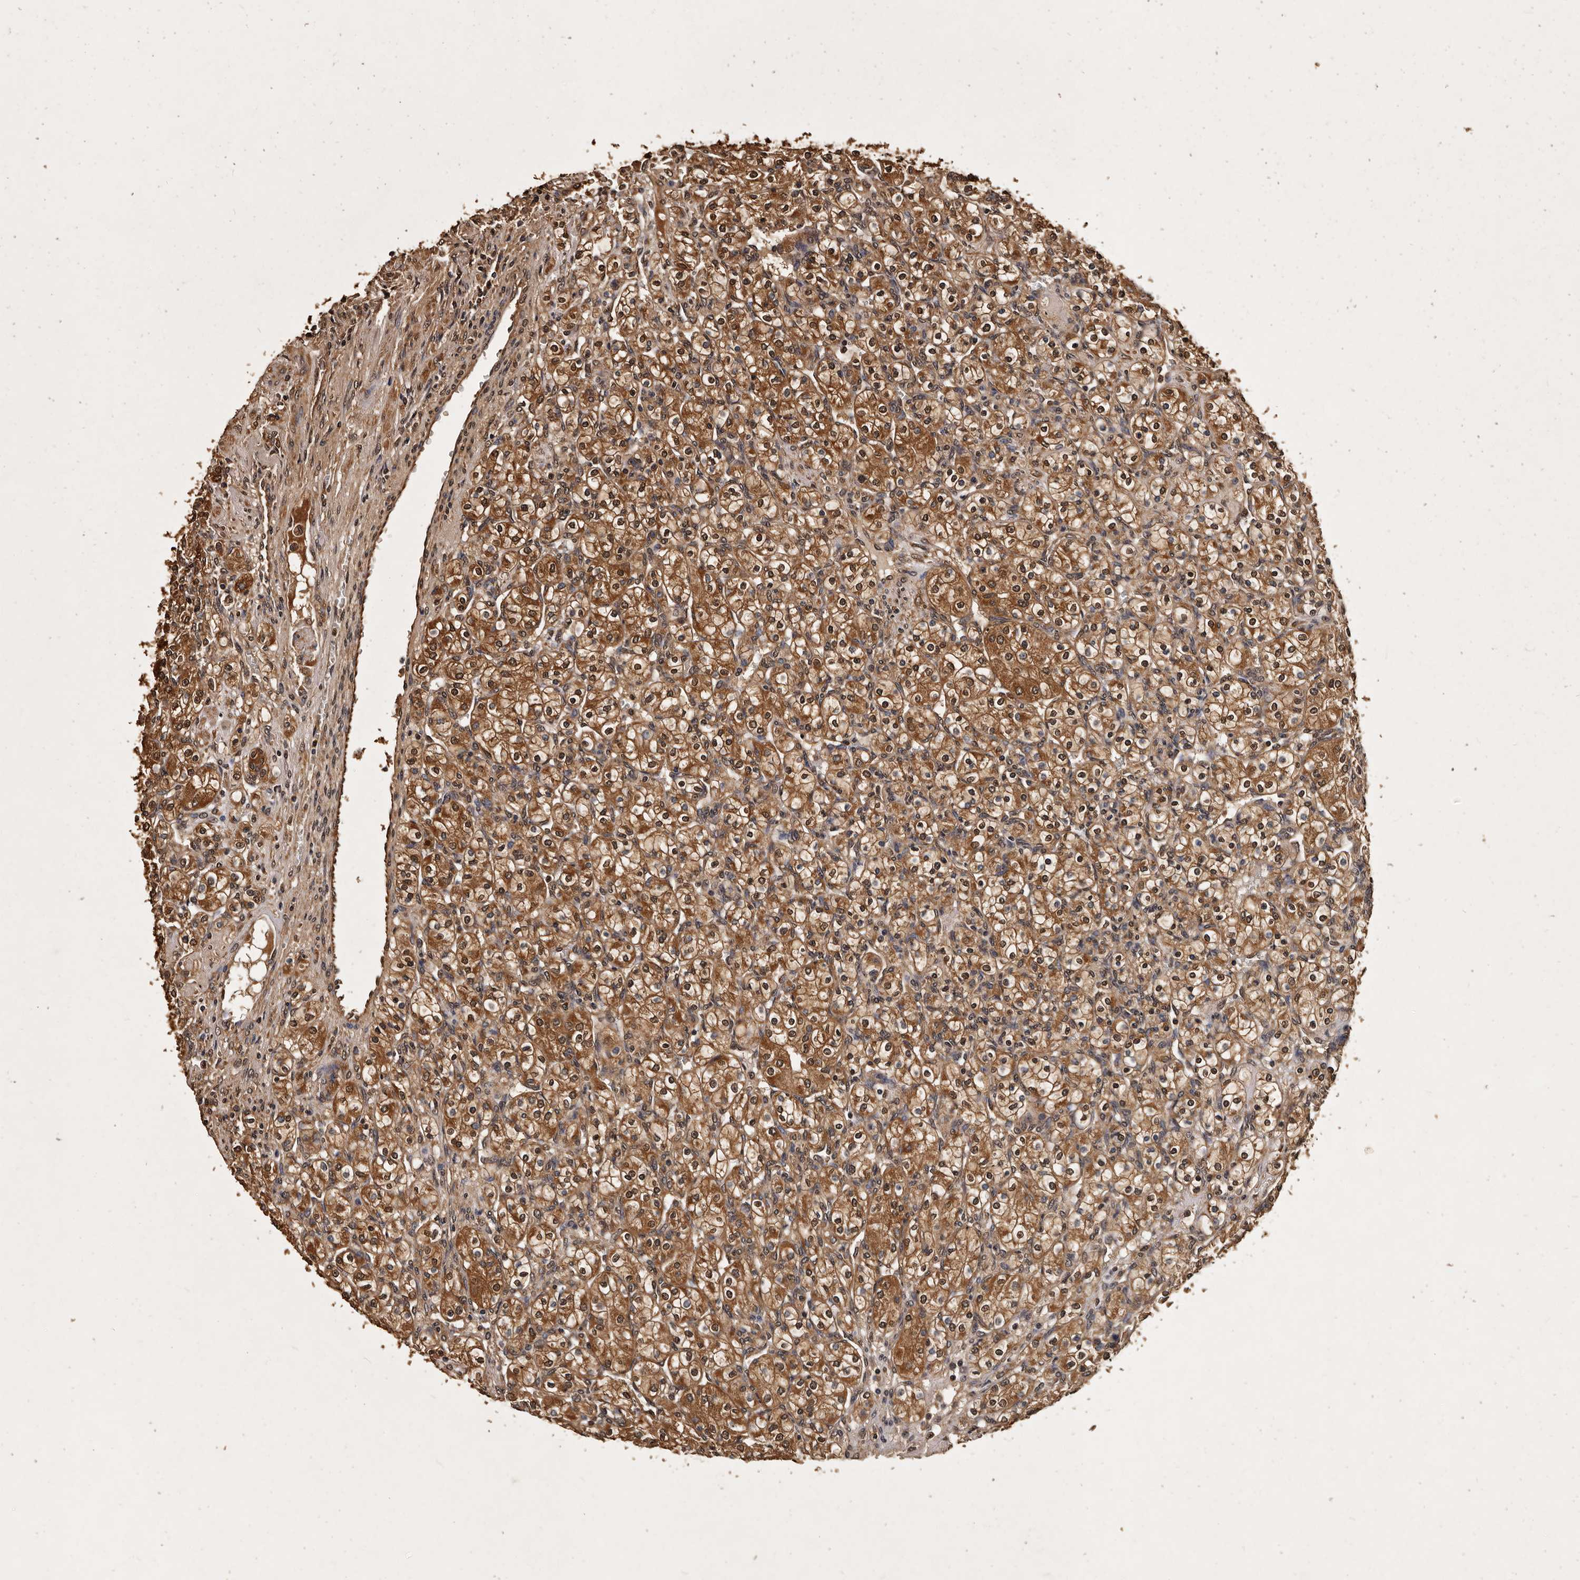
{"staining": {"intensity": "strong", "quantity": ">75%", "location": "cytoplasmic/membranous,nuclear"}, "tissue": "renal cancer", "cell_type": "Tumor cells", "image_type": "cancer", "snomed": [{"axis": "morphology", "description": "Adenocarcinoma, NOS"}, {"axis": "topography", "description": "Kidney"}], "caption": "Renal cancer was stained to show a protein in brown. There is high levels of strong cytoplasmic/membranous and nuclear expression in about >75% of tumor cells.", "gene": "PARS2", "patient": {"sex": "male", "age": 77}}